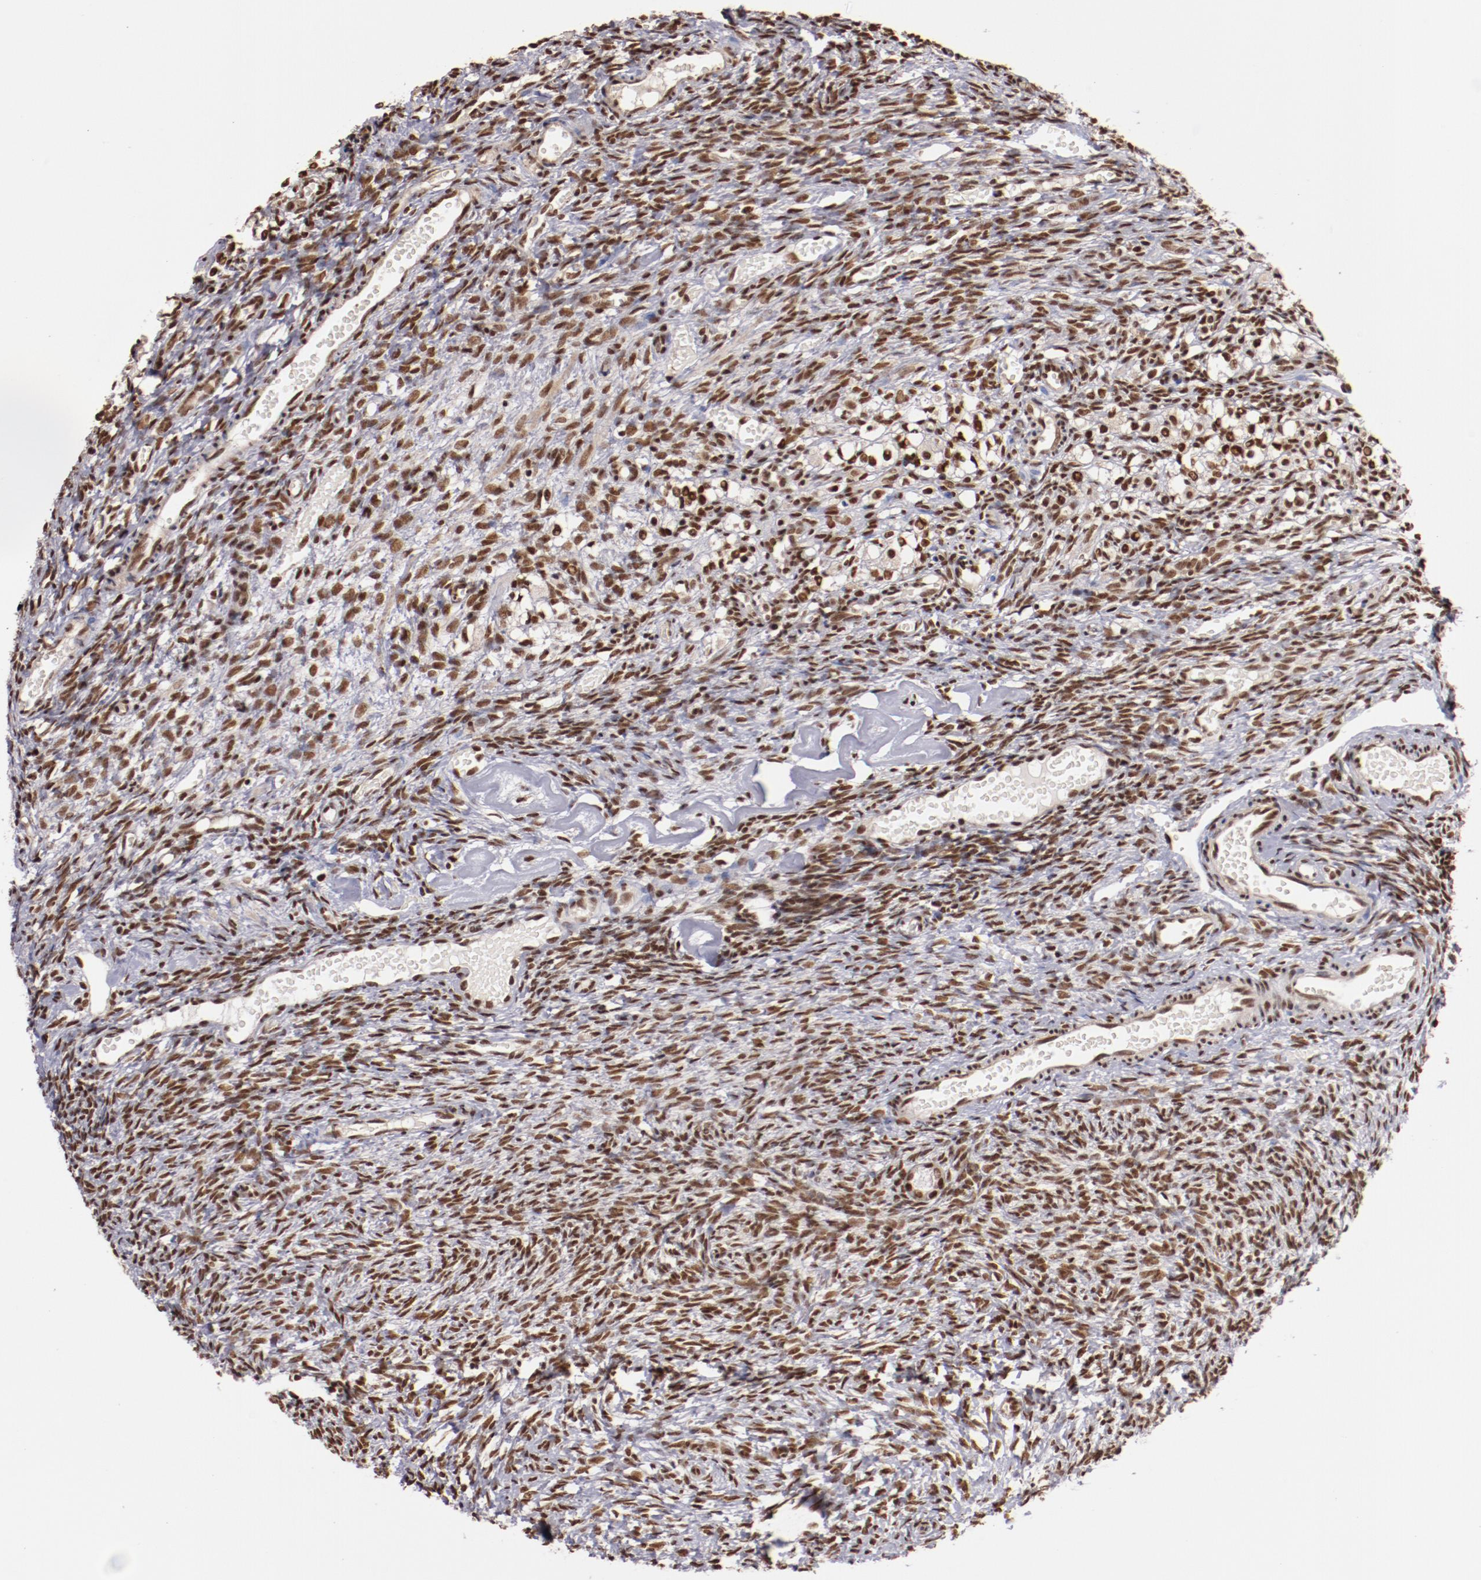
{"staining": {"intensity": "moderate", "quantity": "25%-75%", "location": "nuclear"}, "tissue": "ovary", "cell_type": "Follicle cells", "image_type": "normal", "snomed": [{"axis": "morphology", "description": "Normal tissue, NOS"}, {"axis": "topography", "description": "Ovary"}], "caption": "Immunohistochemistry staining of unremarkable ovary, which displays medium levels of moderate nuclear staining in about 25%-75% of follicle cells indicating moderate nuclear protein expression. The staining was performed using DAB (3,3'-diaminobenzidine) (brown) for protein detection and nuclei were counterstained in hematoxylin (blue).", "gene": "STAG2", "patient": {"sex": "female", "age": 35}}